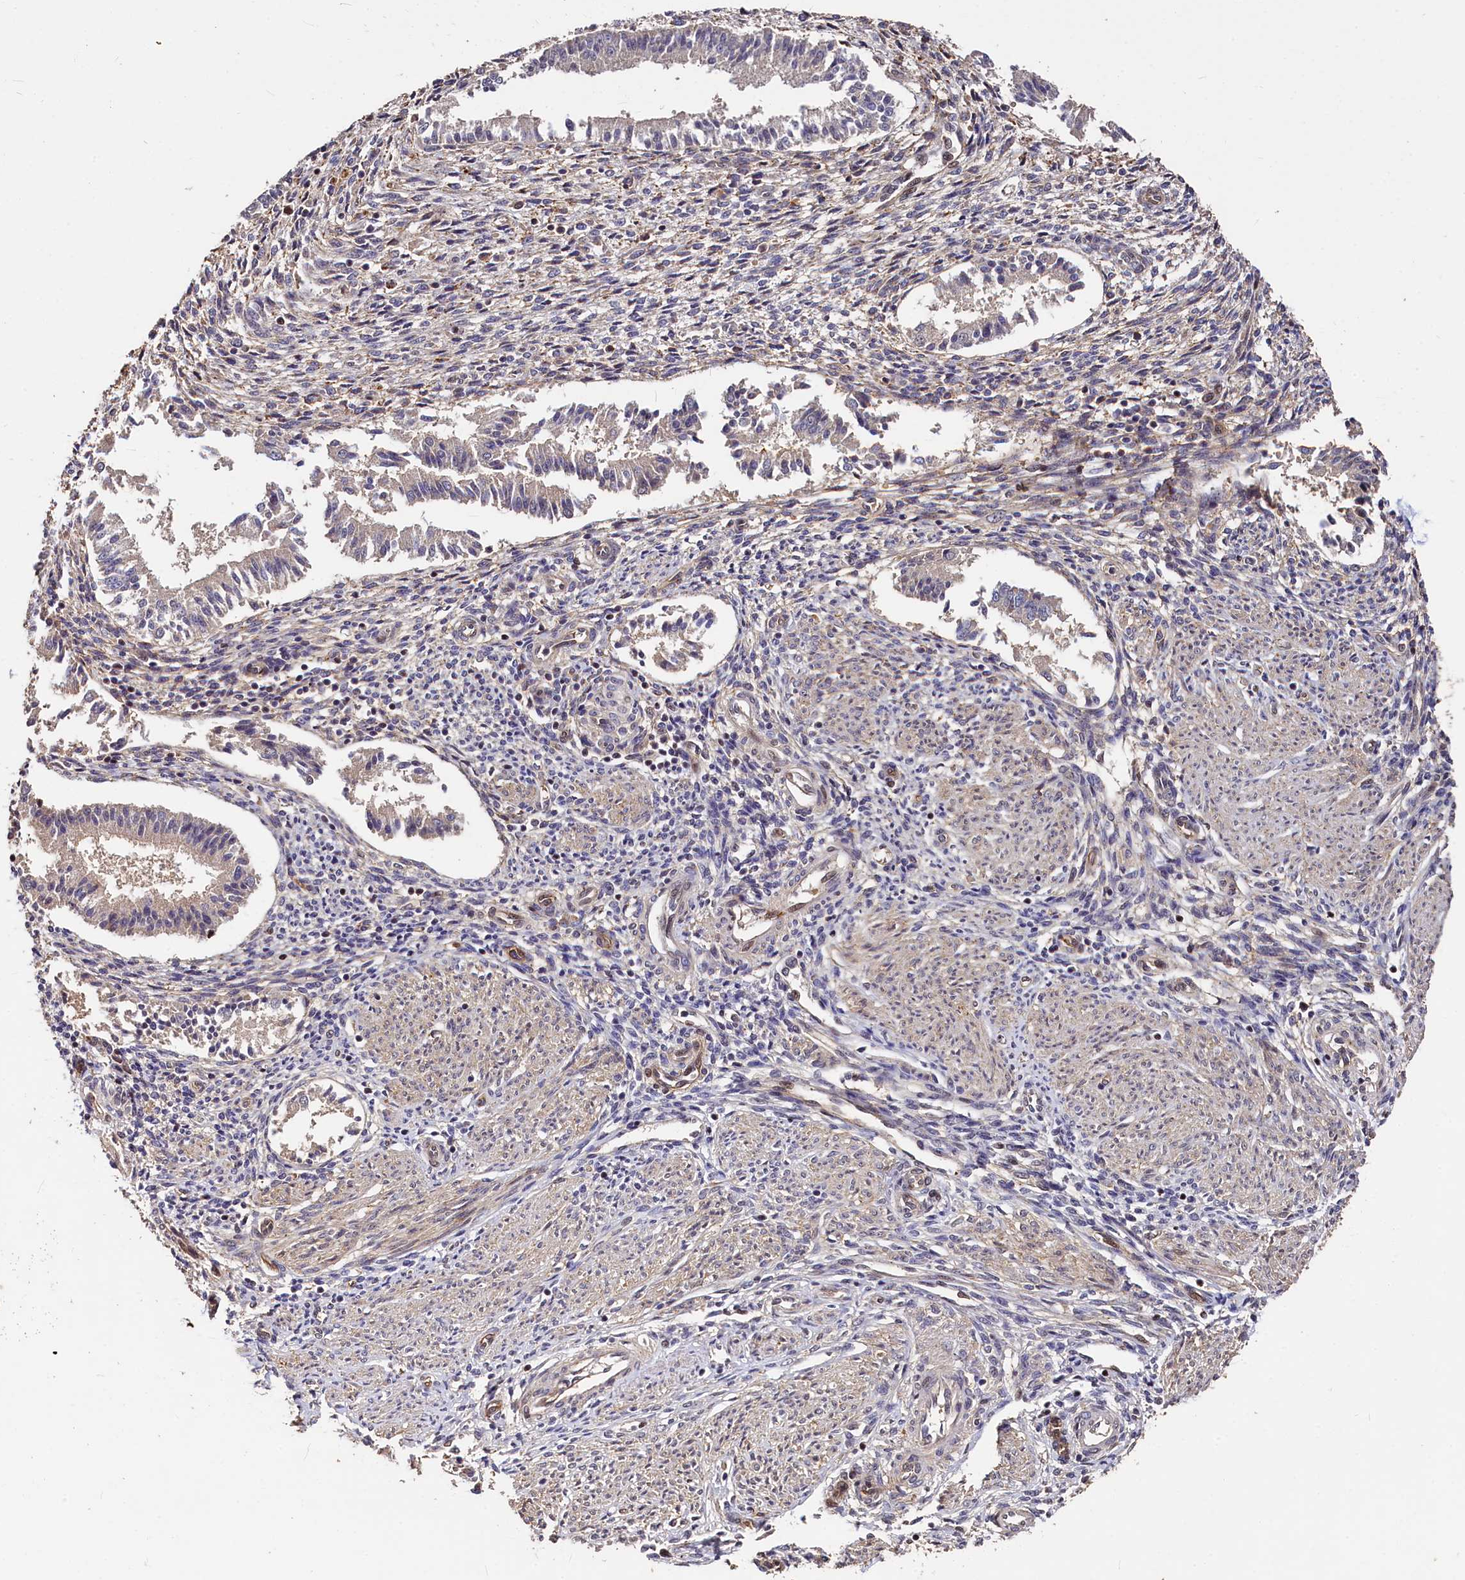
{"staining": {"intensity": "weak", "quantity": "<25%", "location": "cytoplasmic/membranous"}, "tissue": "endometrium", "cell_type": "Cells in endometrial stroma", "image_type": "normal", "snomed": [{"axis": "morphology", "description": "Normal tissue, NOS"}, {"axis": "topography", "description": "Uterus"}, {"axis": "topography", "description": "Endometrium"}], "caption": "The image reveals no significant staining in cells in endometrial stroma of endometrium.", "gene": "ATG101", "patient": {"sex": "female", "age": 48}}